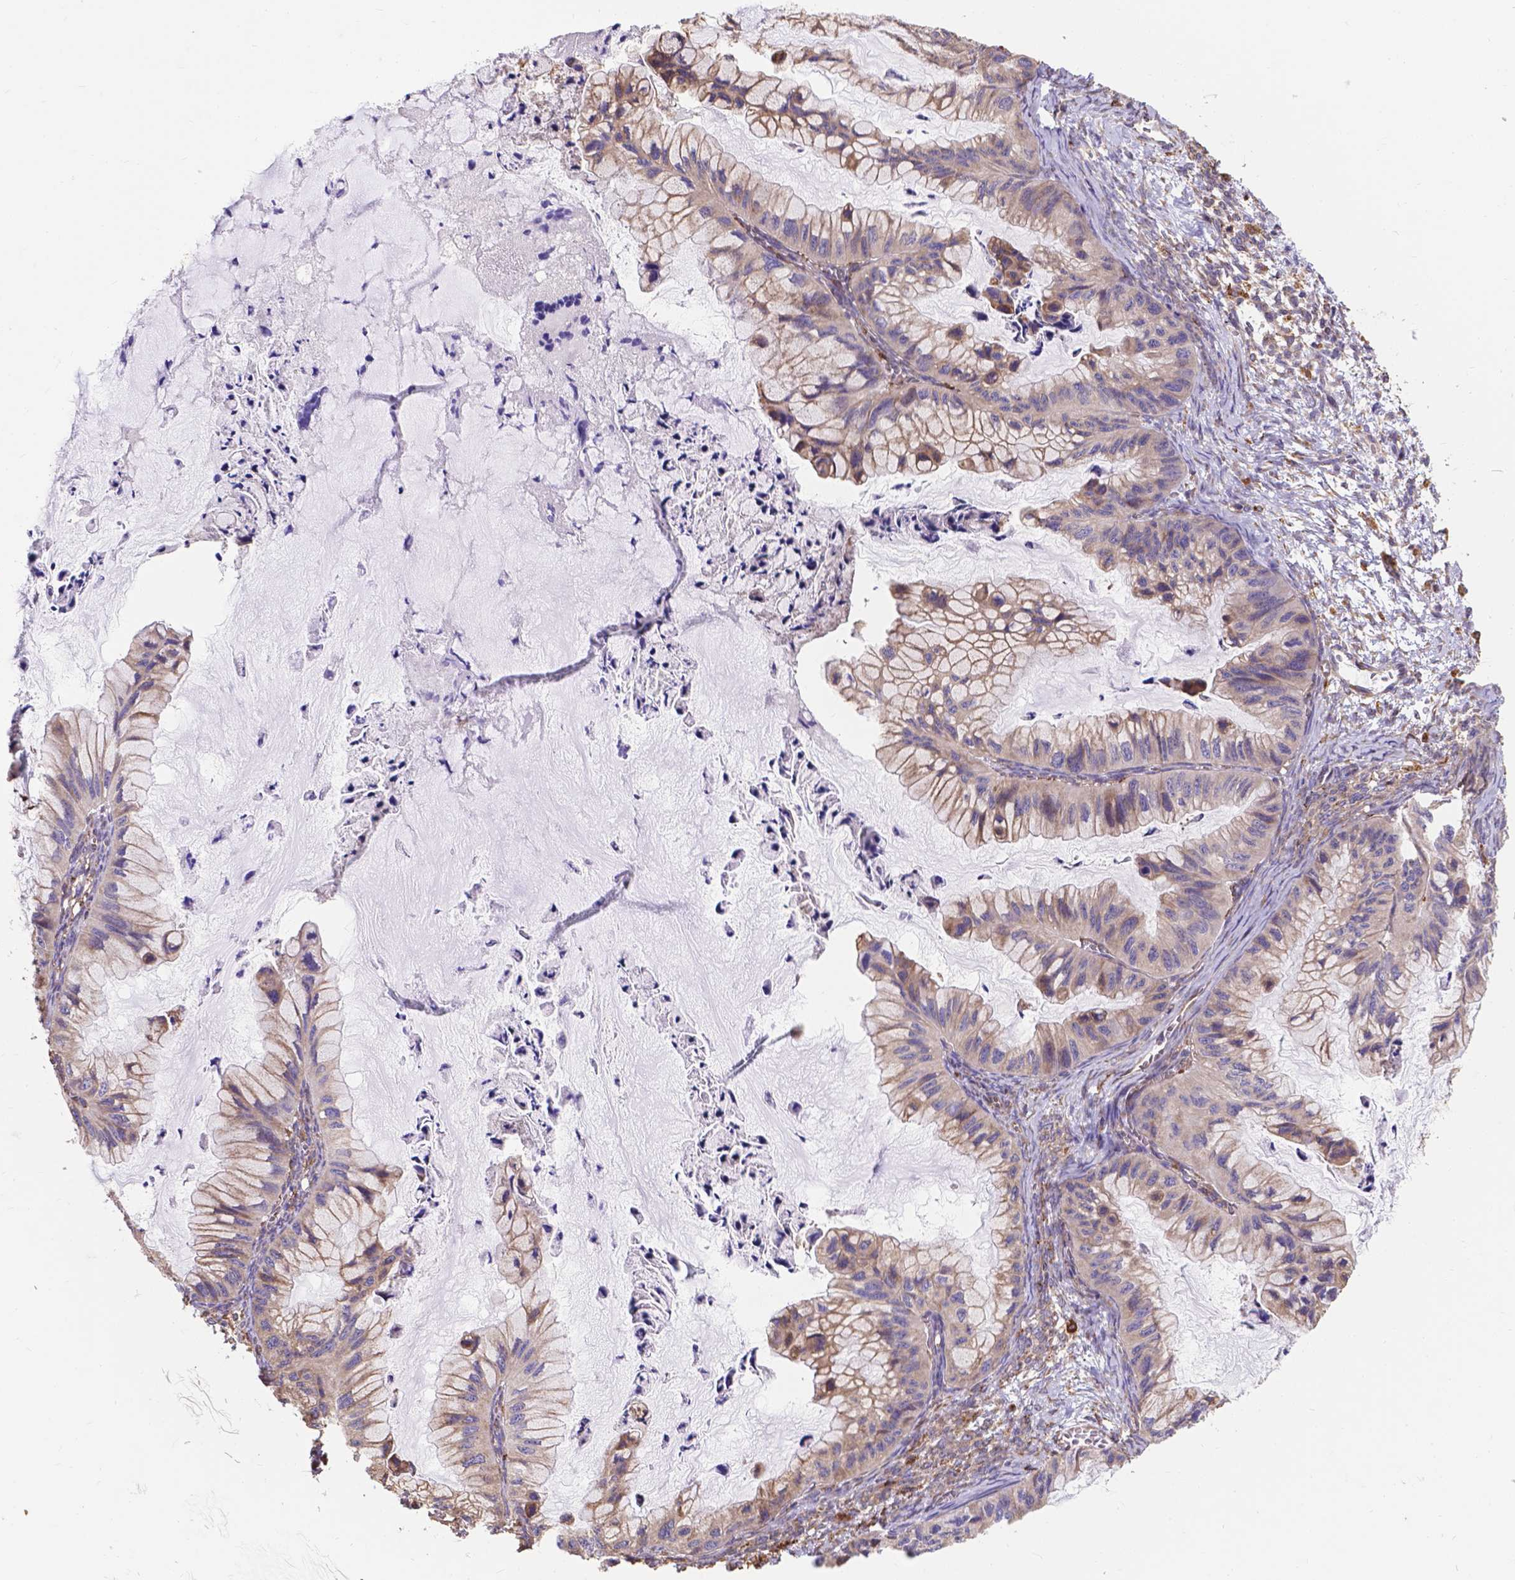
{"staining": {"intensity": "moderate", "quantity": "25%-75%", "location": "cytoplasmic/membranous"}, "tissue": "ovarian cancer", "cell_type": "Tumor cells", "image_type": "cancer", "snomed": [{"axis": "morphology", "description": "Cystadenocarcinoma, mucinous, NOS"}, {"axis": "topography", "description": "Ovary"}], "caption": "There is medium levels of moderate cytoplasmic/membranous positivity in tumor cells of mucinous cystadenocarcinoma (ovarian), as demonstrated by immunohistochemical staining (brown color).", "gene": "IPO11", "patient": {"sex": "female", "age": 72}}